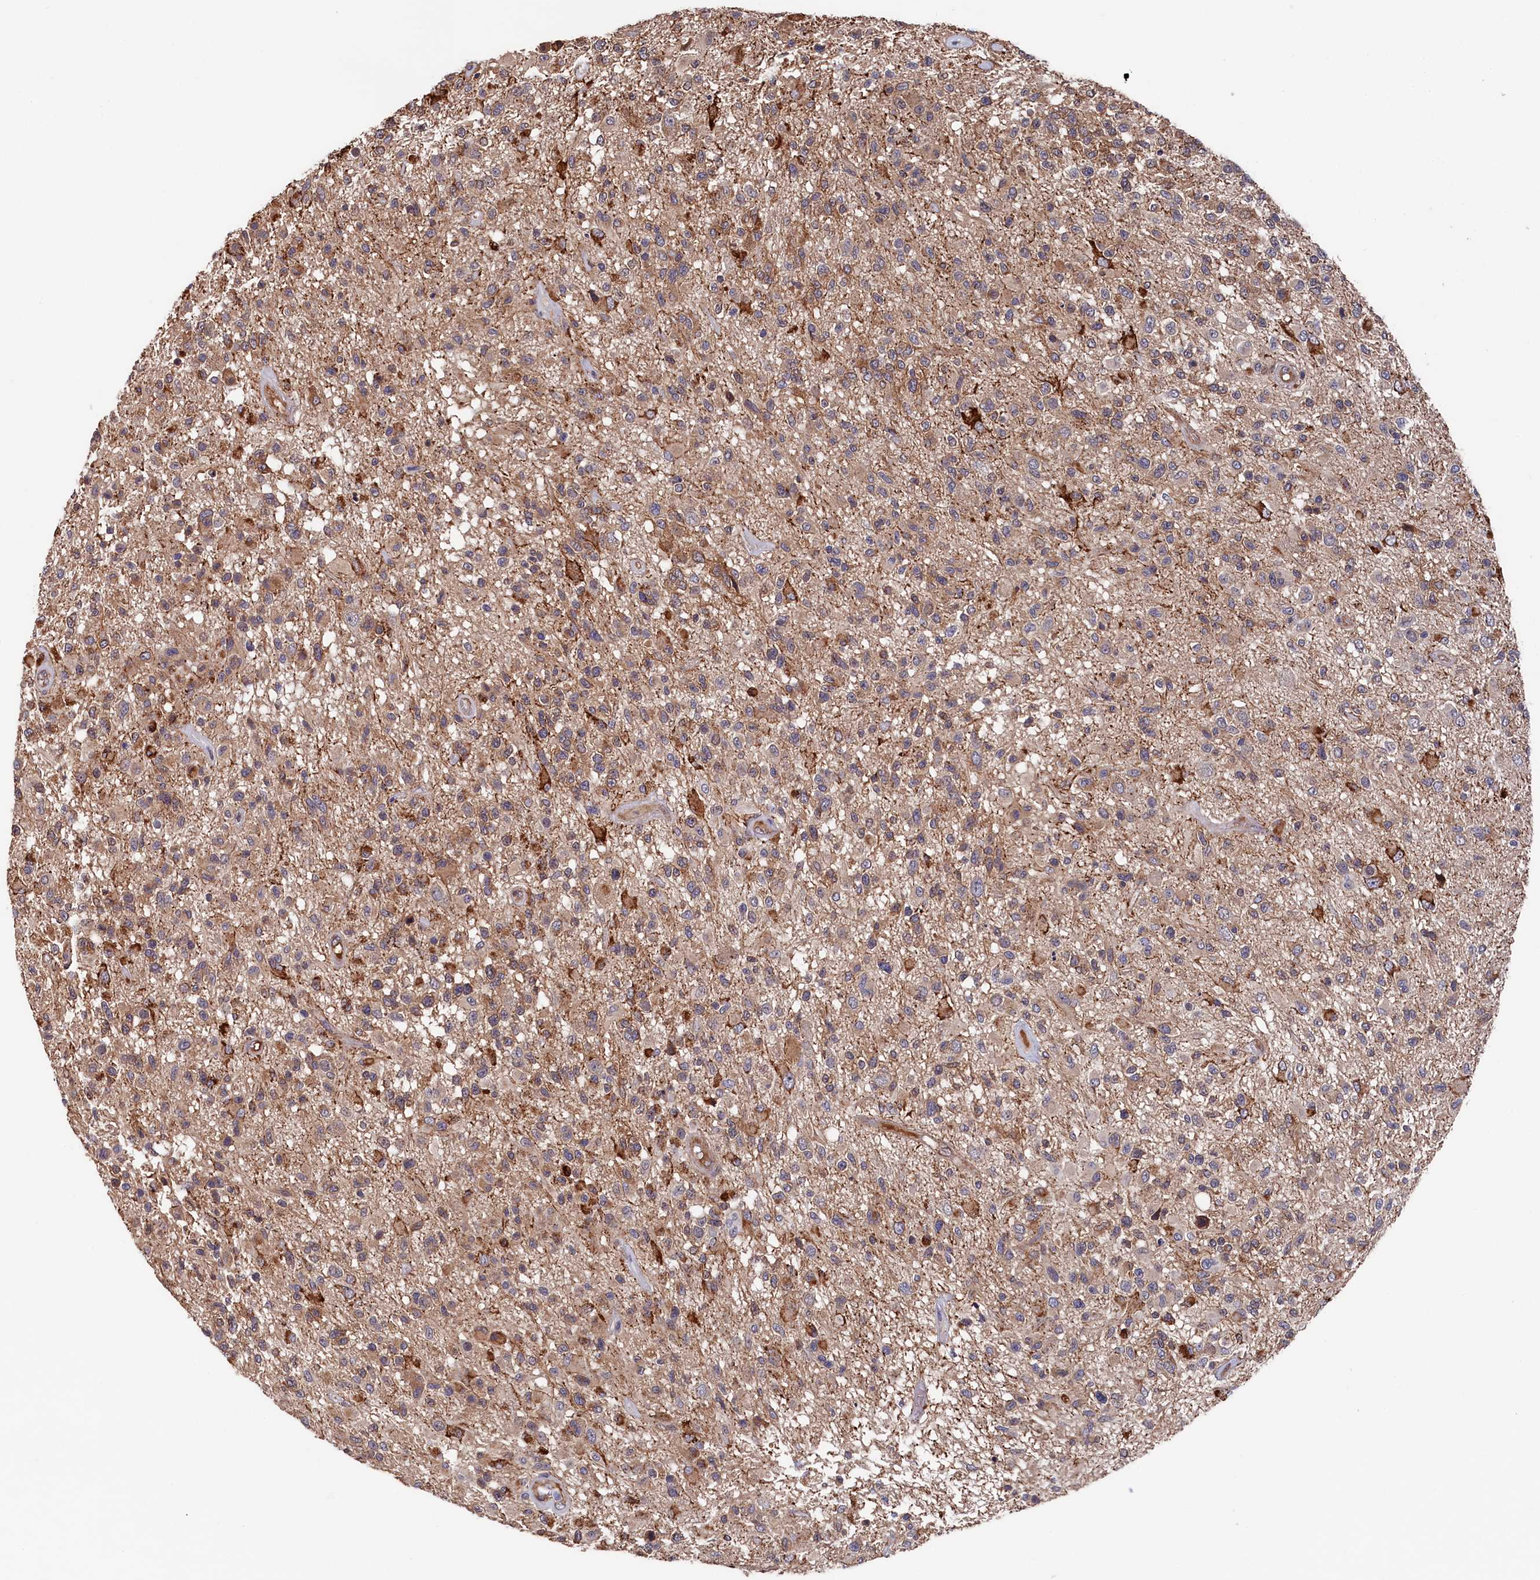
{"staining": {"intensity": "moderate", "quantity": "25%-75%", "location": "cytoplasmic/membranous"}, "tissue": "glioma", "cell_type": "Tumor cells", "image_type": "cancer", "snomed": [{"axis": "morphology", "description": "Glioma, malignant, High grade"}, {"axis": "morphology", "description": "Glioblastoma, NOS"}, {"axis": "topography", "description": "Brain"}], "caption": "Immunohistochemistry photomicrograph of neoplastic tissue: human glioblastoma stained using IHC reveals medium levels of moderate protein expression localized specifically in the cytoplasmic/membranous of tumor cells, appearing as a cytoplasmic/membranous brown color.", "gene": "SLC12A4", "patient": {"sex": "male", "age": 60}}